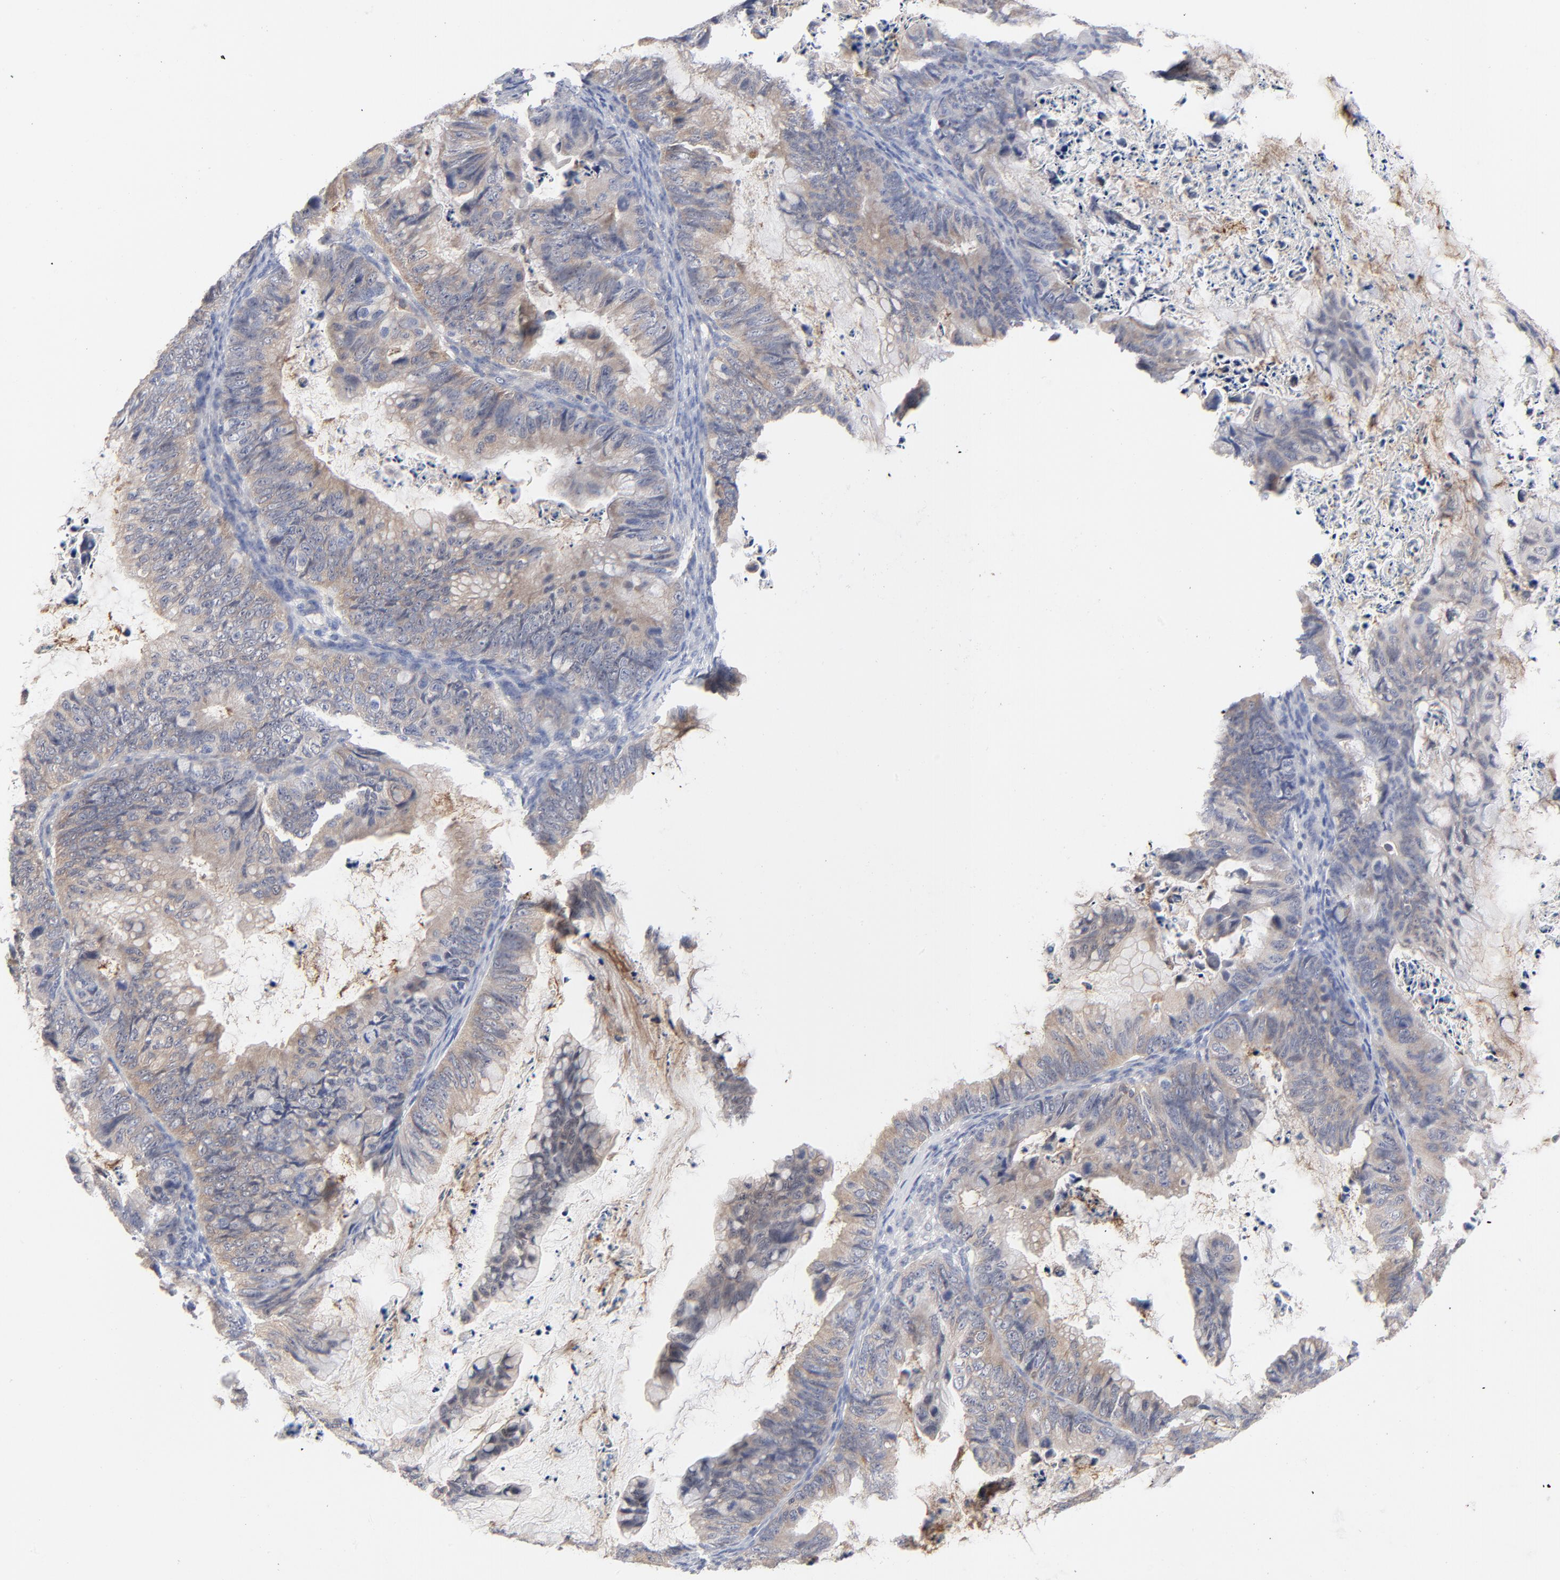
{"staining": {"intensity": "moderate", "quantity": ">75%", "location": "cytoplasmic/membranous"}, "tissue": "ovarian cancer", "cell_type": "Tumor cells", "image_type": "cancer", "snomed": [{"axis": "morphology", "description": "Cystadenocarcinoma, mucinous, NOS"}, {"axis": "topography", "description": "Ovary"}], "caption": "Immunohistochemical staining of ovarian cancer reveals medium levels of moderate cytoplasmic/membranous protein staining in approximately >75% of tumor cells. The staining is performed using DAB (3,3'-diaminobenzidine) brown chromogen to label protein expression. The nuclei are counter-stained blue using hematoxylin.", "gene": "CAB39L", "patient": {"sex": "female", "age": 36}}